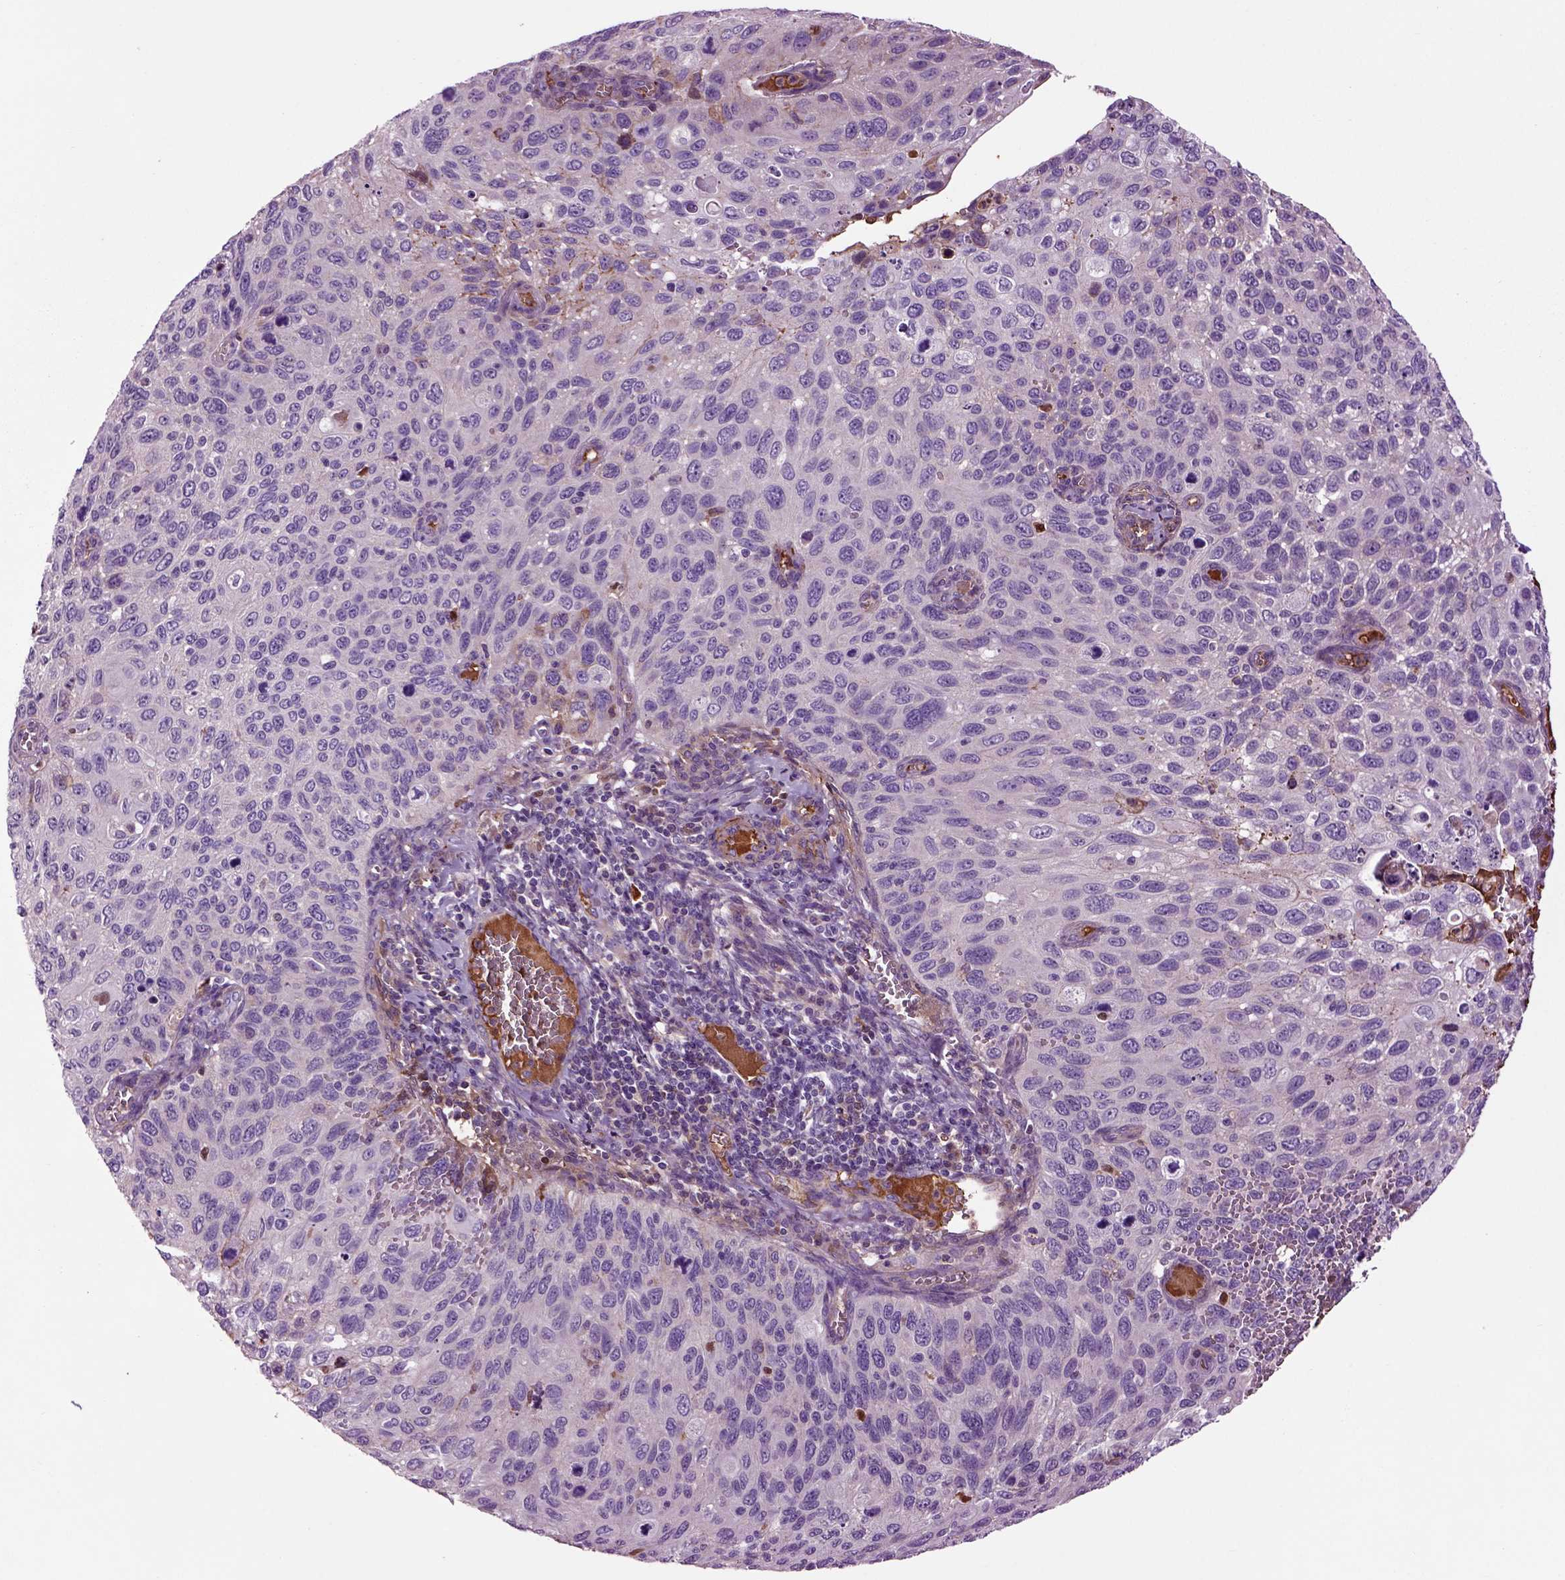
{"staining": {"intensity": "negative", "quantity": "none", "location": "none"}, "tissue": "cervical cancer", "cell_type": "Tumor cells", "image_type": "cancer", "snomed": [{"axis": "morphology", "description": "Squamous cell carcinoma, NOS"}, {"axis": "topography", "description": "Cervix"}], "caption": "Cervical cancer was stained to show a protein in brown. There is no significant staining in tumor cells.", "gene": "SPON1", "patient": {"sex": "female", "age": 70}}